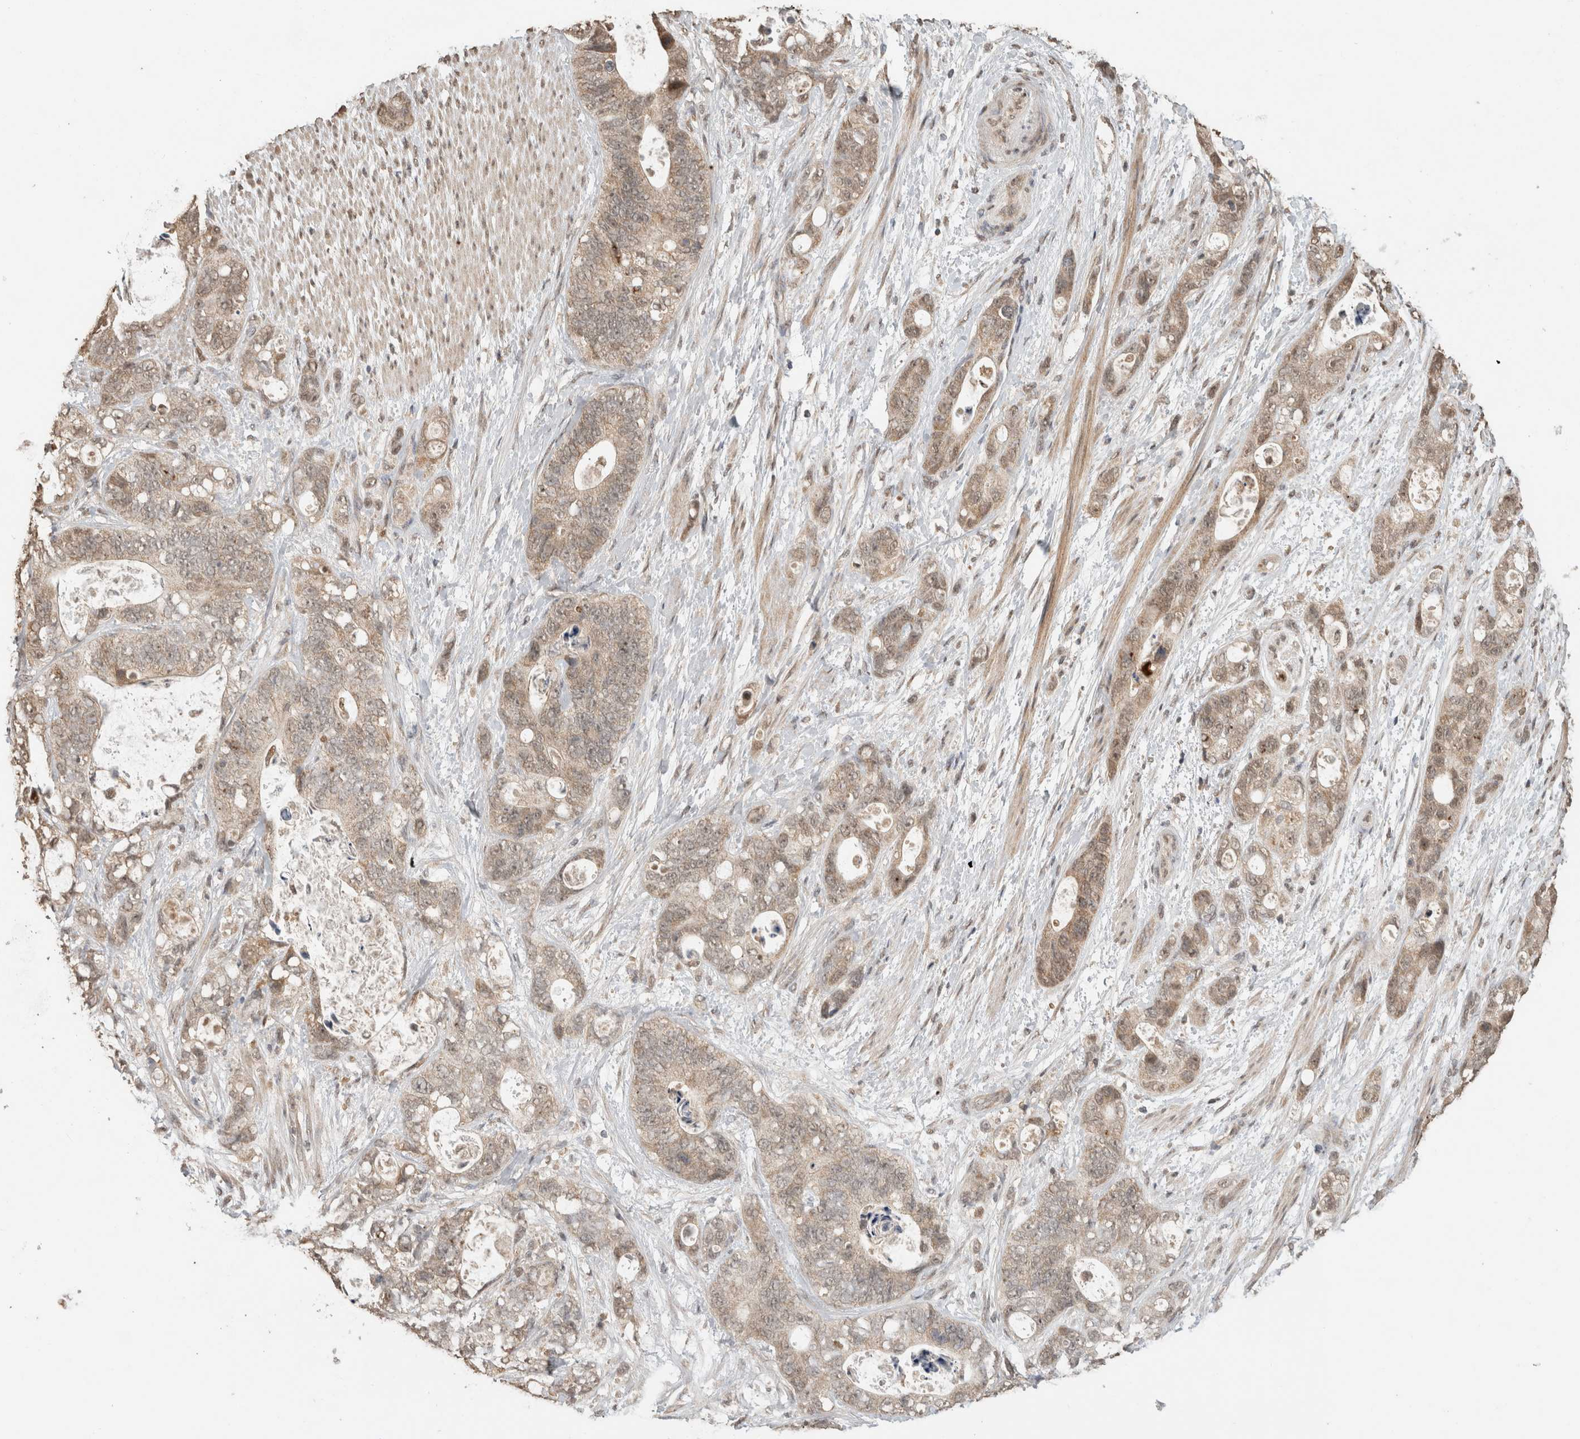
{"staining": {"intensity": "moderate", "quantity": ">75%", "location": "cytoplasmic/membranous"}, "tissue": "stomach cancer", "cell_type": "Tumor cells", "image_type": "cancer", "snomed": [{"axis": "morphology", "description": "Normal tissue, NOS"}, {"axis": "morphology", "description": "Adenocarcinoma, NOS"}, {"axis": "topography", "description": "Stomach"}], "caption": "High-power microscopy captured an immunohistochemistry (IHC) micrograph of stomach adenocarcinoma, revealing moderate cytoplasmic/membranous staining in approximately >75% of tumor cells.", "gene": "FAM3A", "patient": {"sex": "female", "age": 89}}